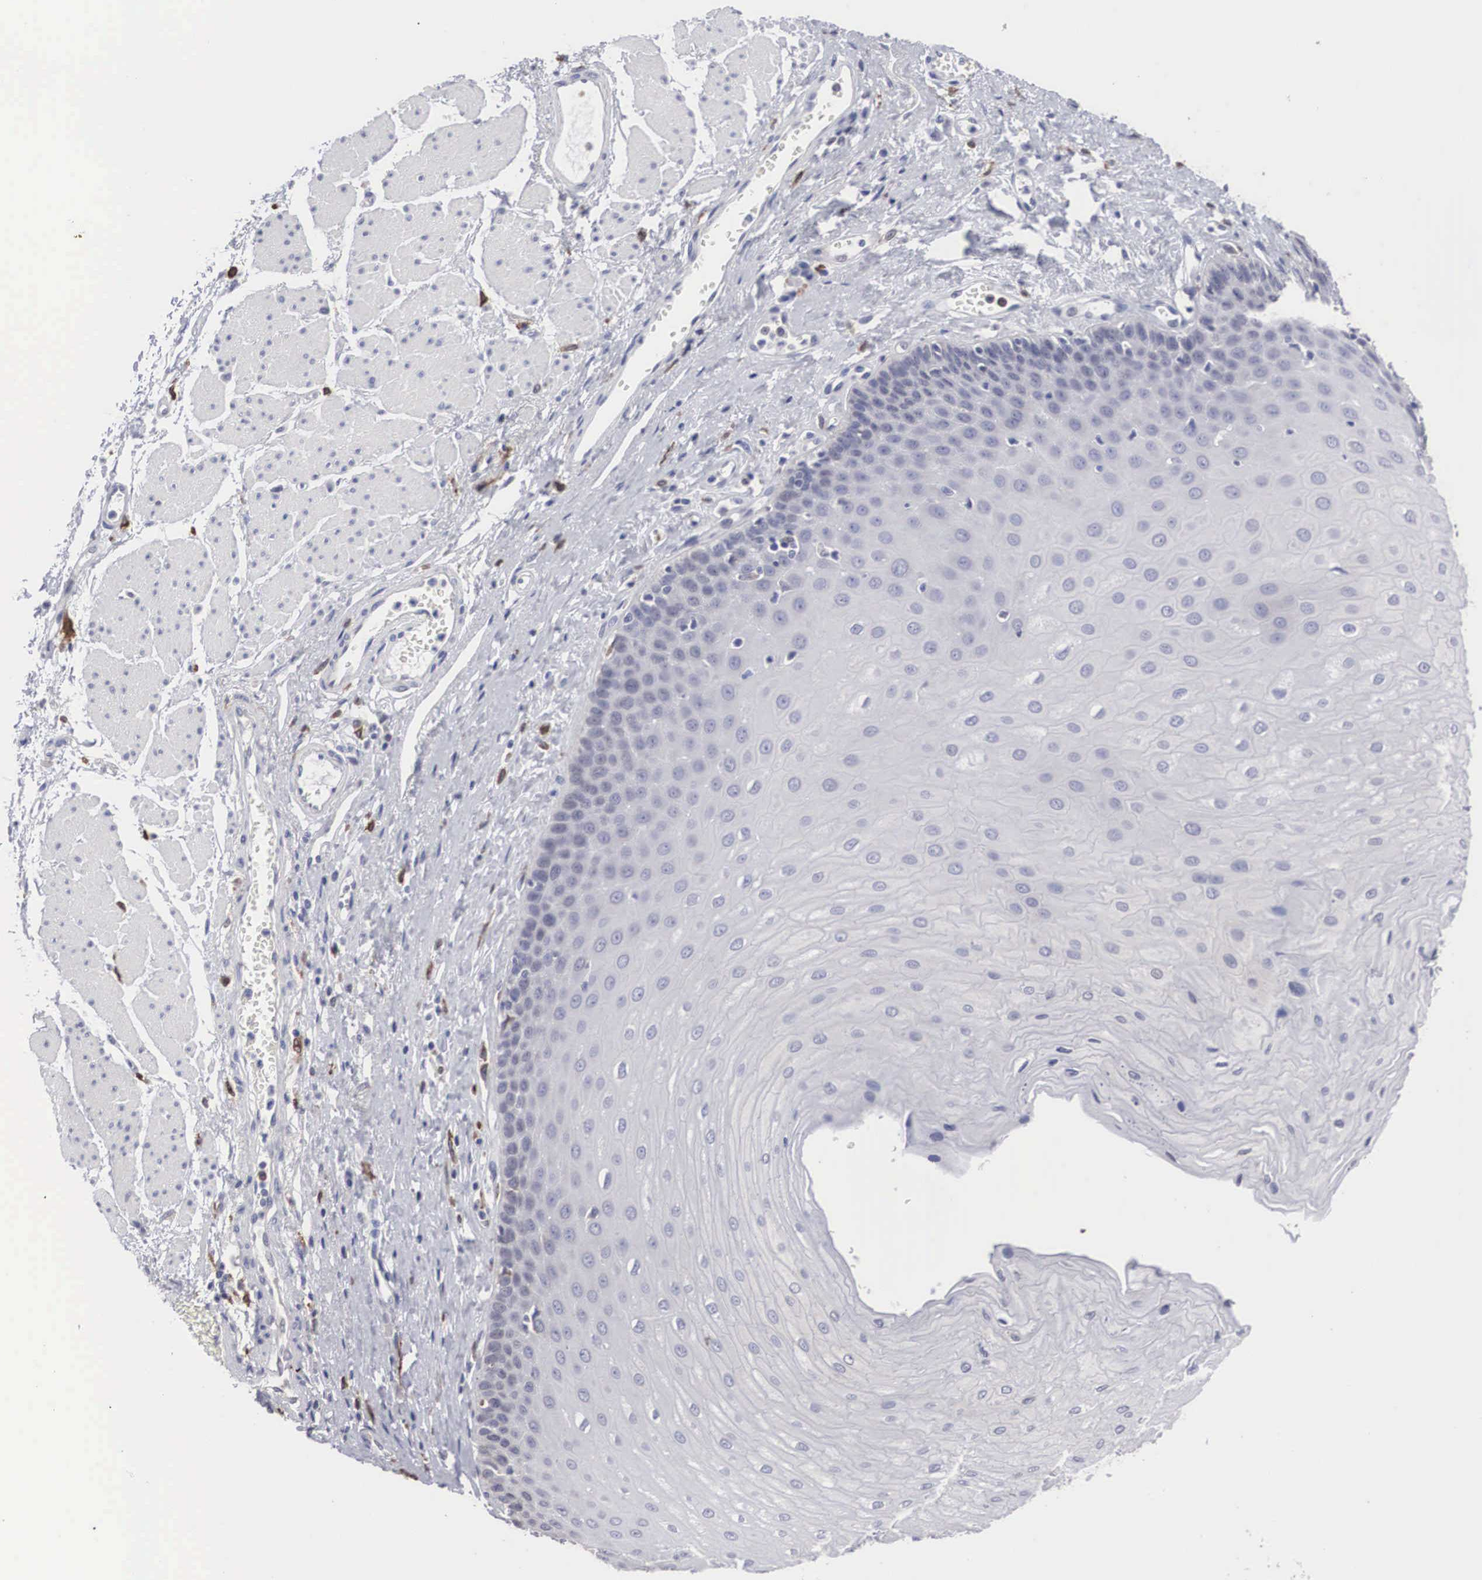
{"staining": {"intensity": "negative", "quantity": "none", "location": "none"}, "tissue": "esophagus", "cell_type": "Squamous epithelial cells", "image_type": "normal", "snomed": [{"axis": "morphology", "description": "Normal tissue, NOS"}, {"axis": "topography", "description": "Esophagus"}], "caption": "Immunohistochemistry of benign esophagus shows no expression in squamous epithelial cells.", "gene": "HMOX1", "patient": {"sex": "male", "age": 65}}